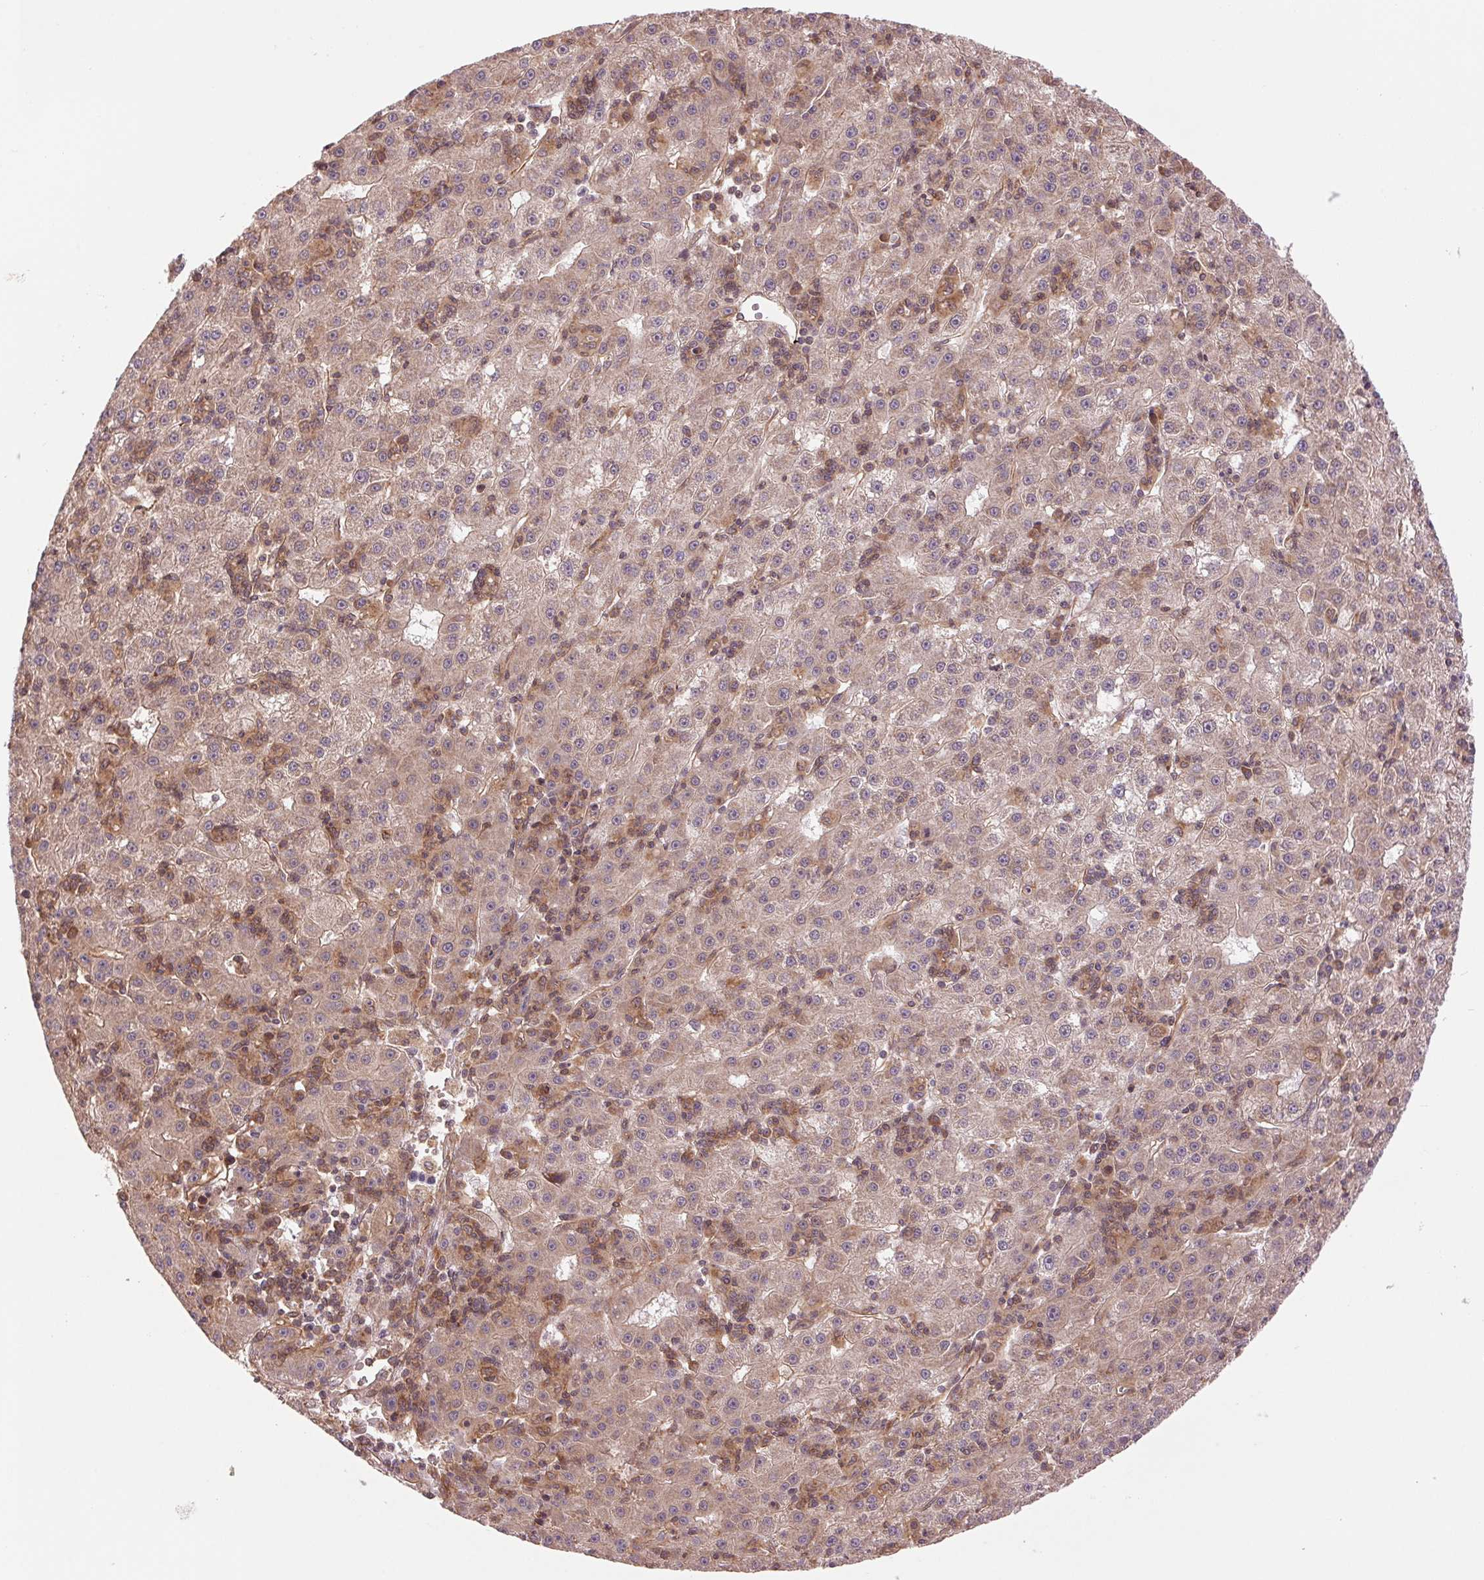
{"staining": {"intensity": "negative", "quantity": "none", "location": "none"}, "tissue": "liver cancer", "cell_type": "Tumor cells", "image_type": "cancer", "snomed": [{"axis": "morphology", "description": "Carcinoma, Hepatocellular, NOS"}, {"axis": "topography", "description": "Liver"}], "caption": "Protein analysis of hepatocellular carcinoma (liver) reveals no significant expression in tumor cells.", "gene": "STARD7", "patient": {"sex": "male", "age": 76}}